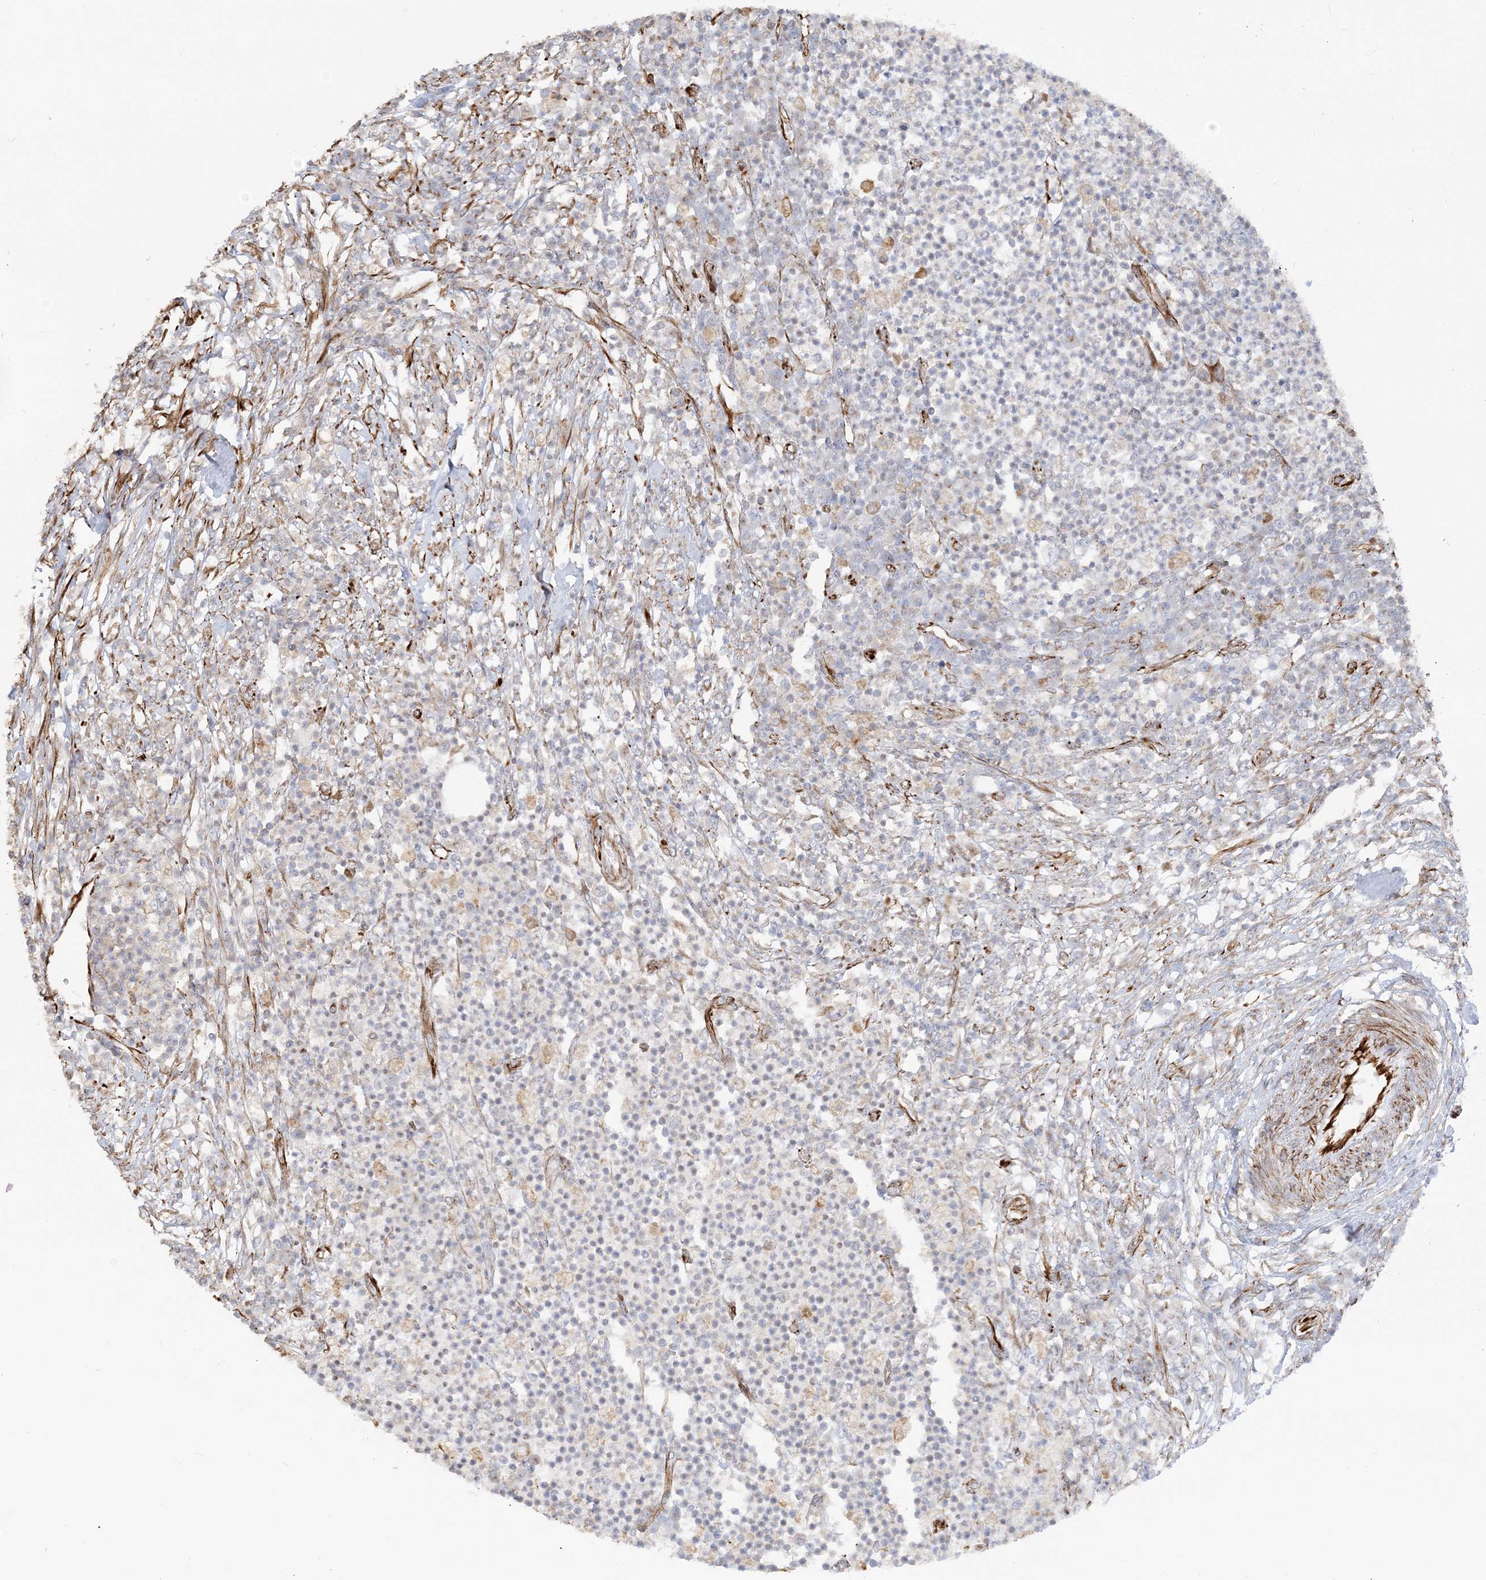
{"staining": {"intensity": "negative", "quantity": "none", "location": "none"}, "tissue": "colorectal cancer", "cell_type": "Tumor cells", "image_type": "cancer", "snomed": [{"axis": "morphology", "description": "Adenocarcinoma, NOS"}, {"axis": "topography", "description": "Colon"}], "caption": "There is no significant staining in tumor cells of colorectal cancer (adenocarcinoma). (Brightfield microscopy of DAB immunohistochemistry at high magnification).", "gene": "SCLT1", "patient": {"sex": "male", "age": 83}}